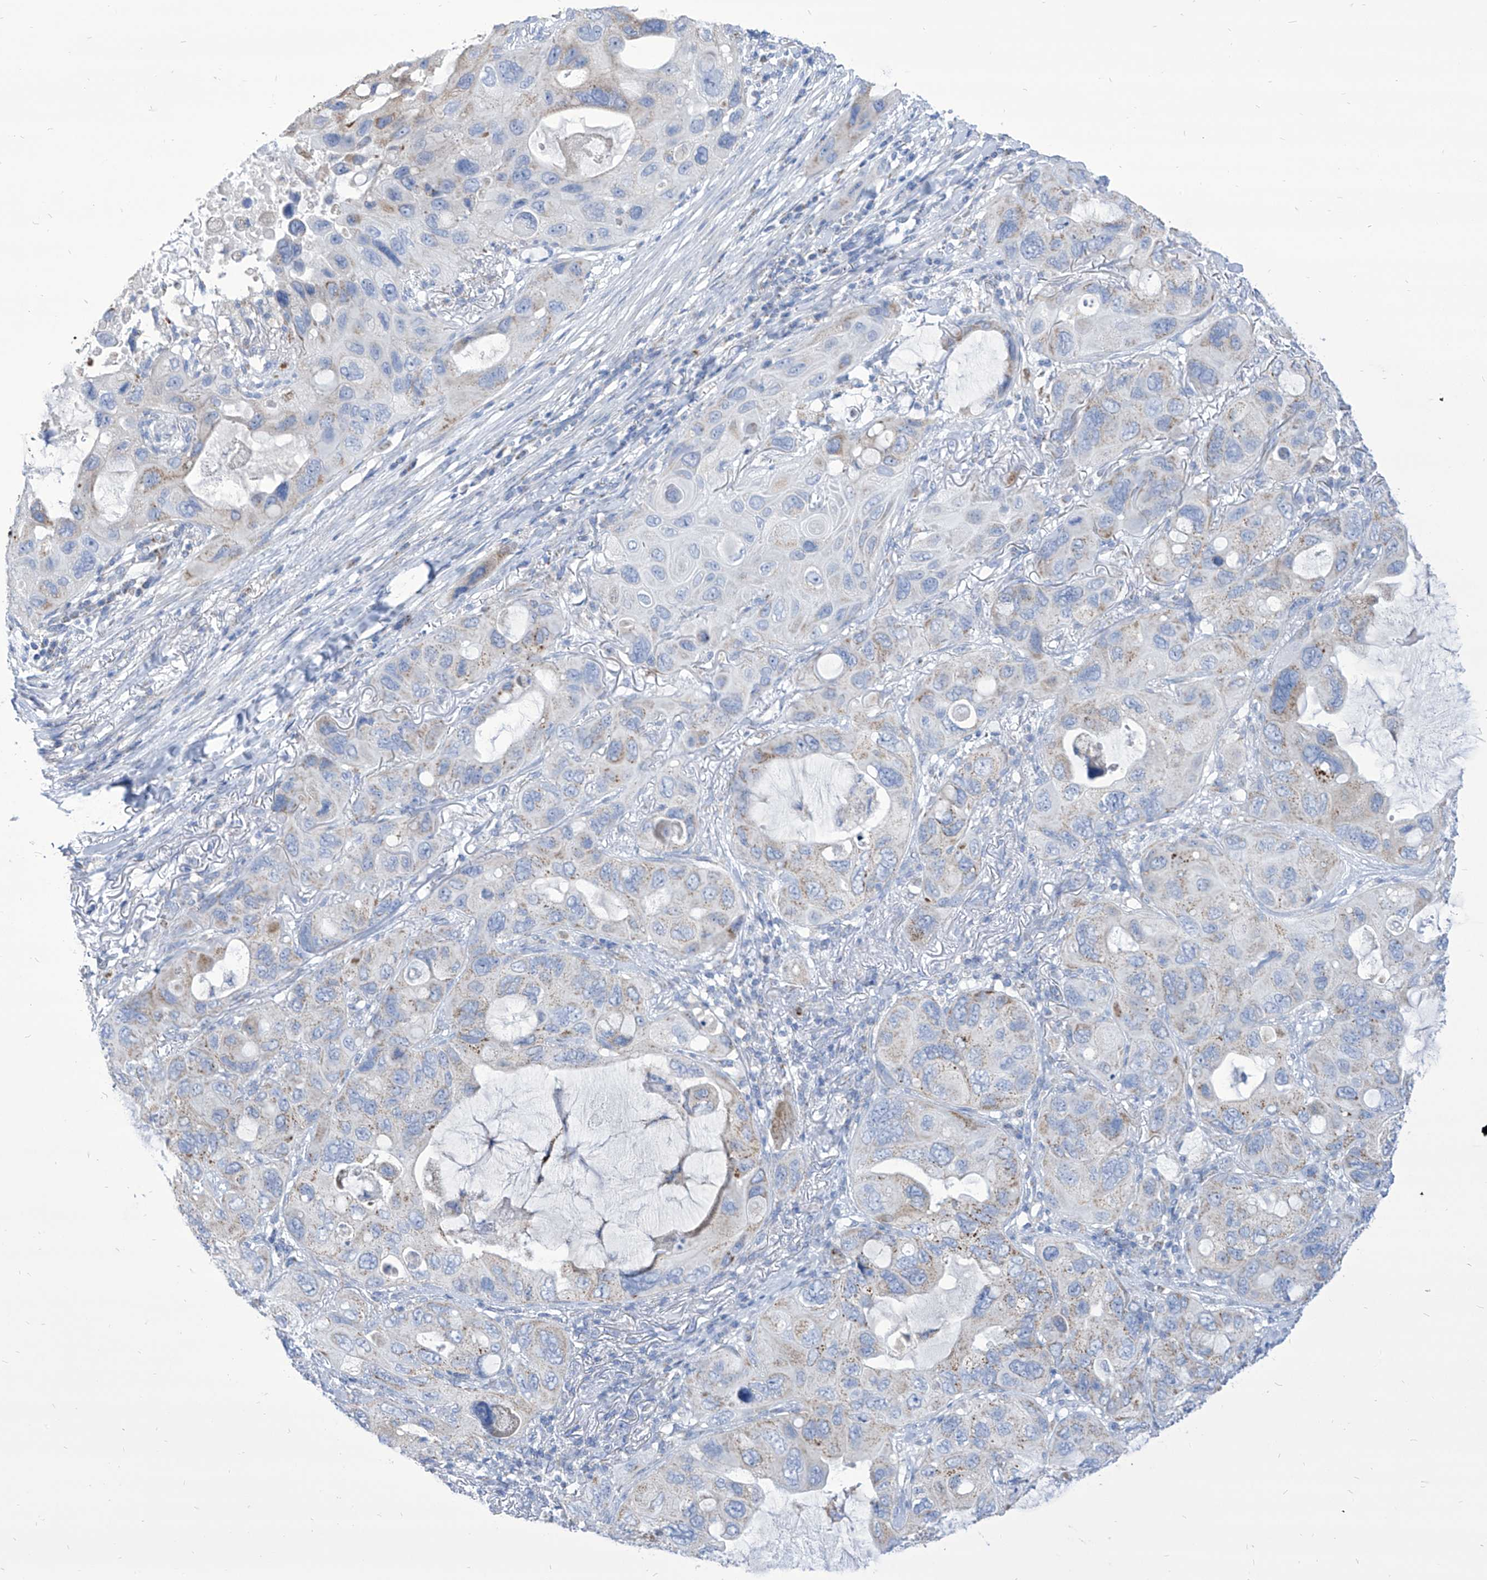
{"staining": {"intensity": "weak", "quantity": "<25%", "location": "cytoplasmic/membranous"}, "tissue": "lung cancer", "cell_type": "Tumor cells", "image_type": "cancer", "snomed": [{"axis": "morphology", "description": "Squamous cell carcinoma, NOS"}, {"axis": "topography", "description": "Lung"}], "caption": "This histopathology image is of lung cancer stained with IHC to label a protein in brown with the nuclei are counter-stained blue. There is no expression in tumor cells.", "gene": "COQ3", "patient": {"sex": "female", "age": 73}}